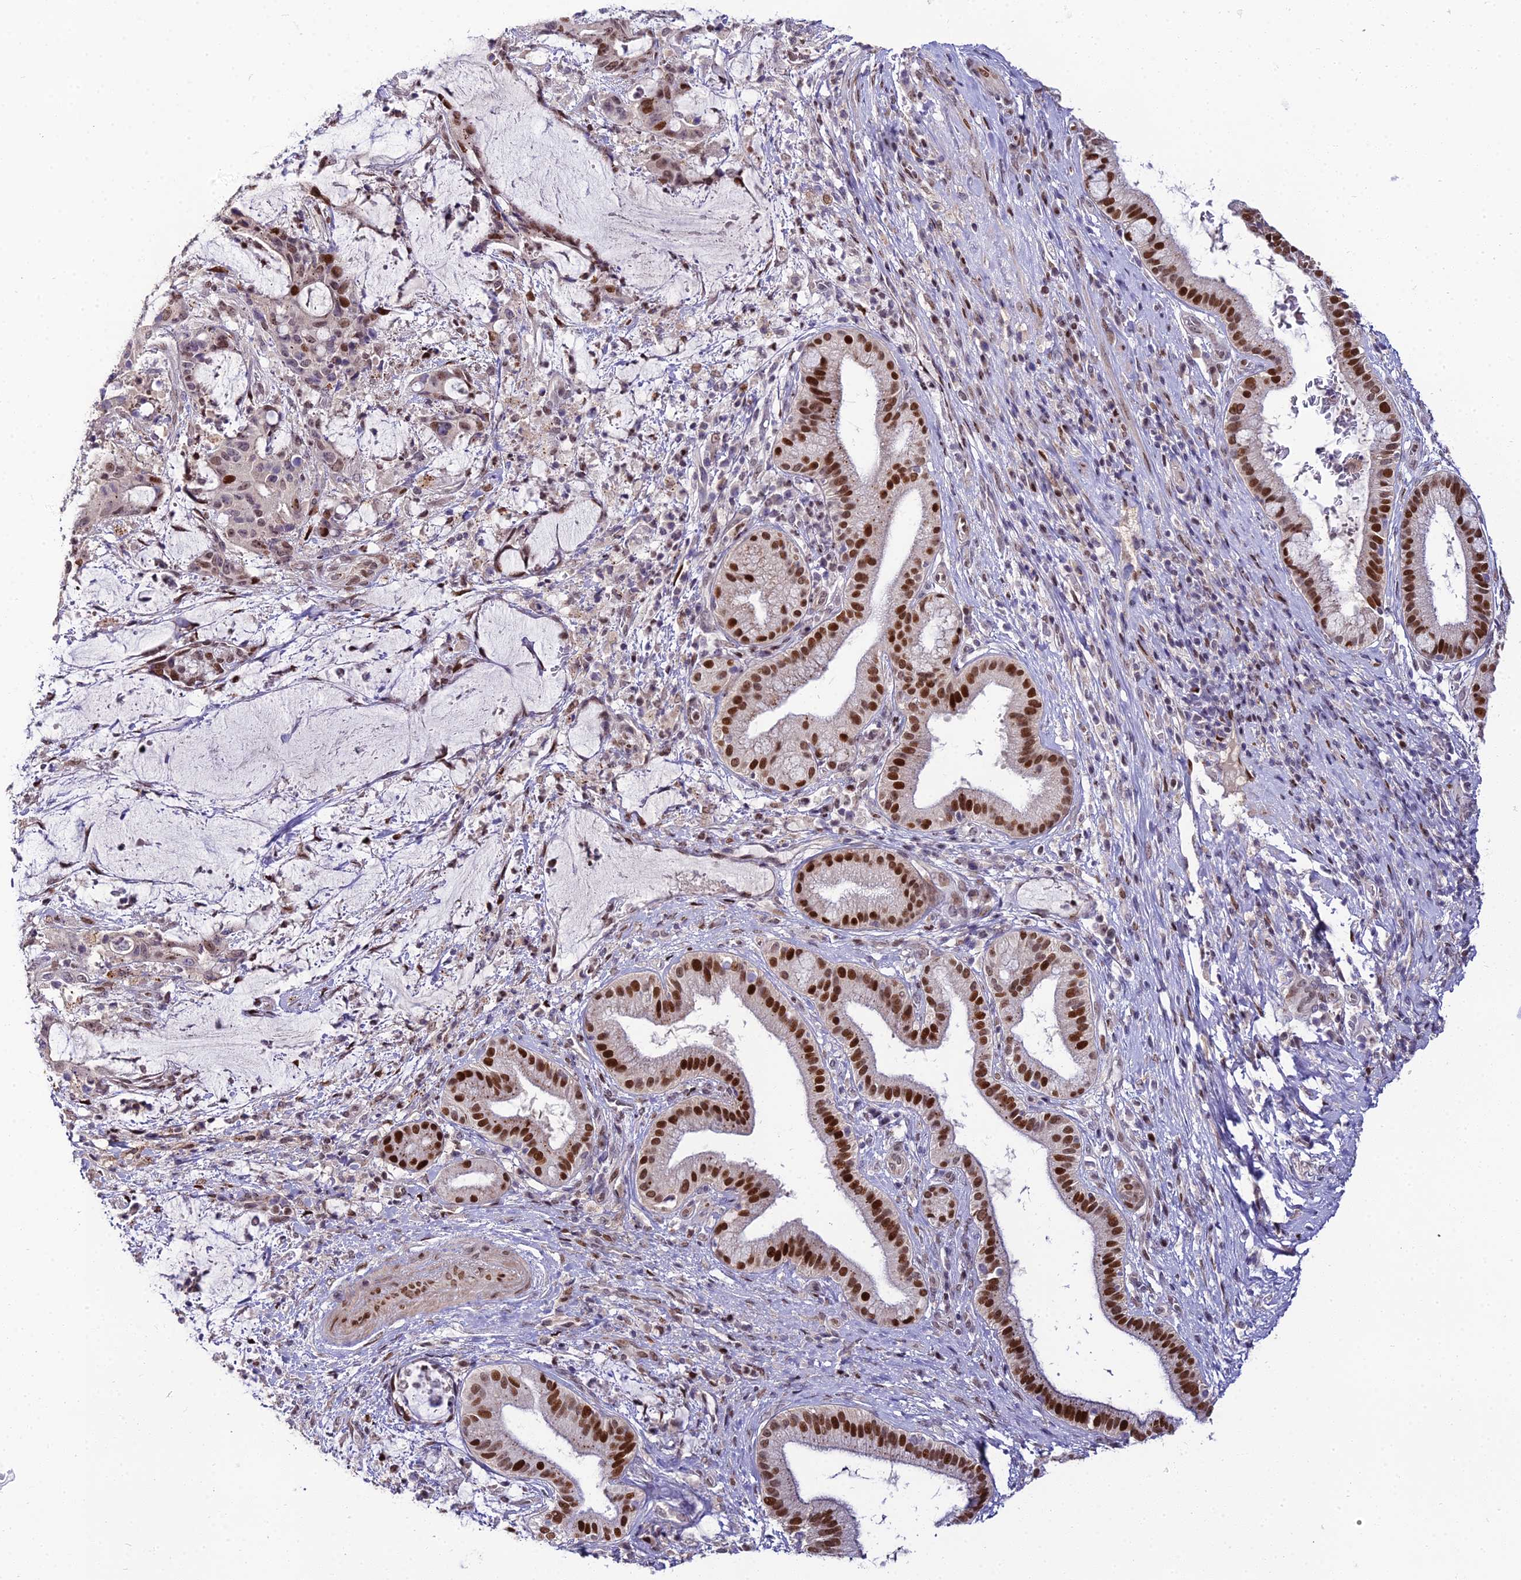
{"staining": {"intensity": "strong", "quantity": "25%-75%", "location": "nuclear"}, "tissue": "liver cancer", "cell_type": "Tumor cells", "image_type": "cancer", "snomed": [{"axis": "morphology", "description": "Normal tissue, NOS"}, {"axis": "morphology", "description": "Cholangiocarcinoma"}, {"axis": "topography", "description": "Liver"}, {"axis": "topography", "description": "Peripheral nerve tissue"}], "caption": "The image displays a brown stain indicating the presence of a protein in the nuclear of tumor cells in liver cancer (cholangiocarcinoma). The staining was performed using DAB (3,3'-diaminobenzidine) to visualize the protein expression in brown, while the nuclei were stained in blue with hematoxylin (Magnification: 20x).", "gene": "ZNF707", "patient": {"sex": "female", "age": 73}}